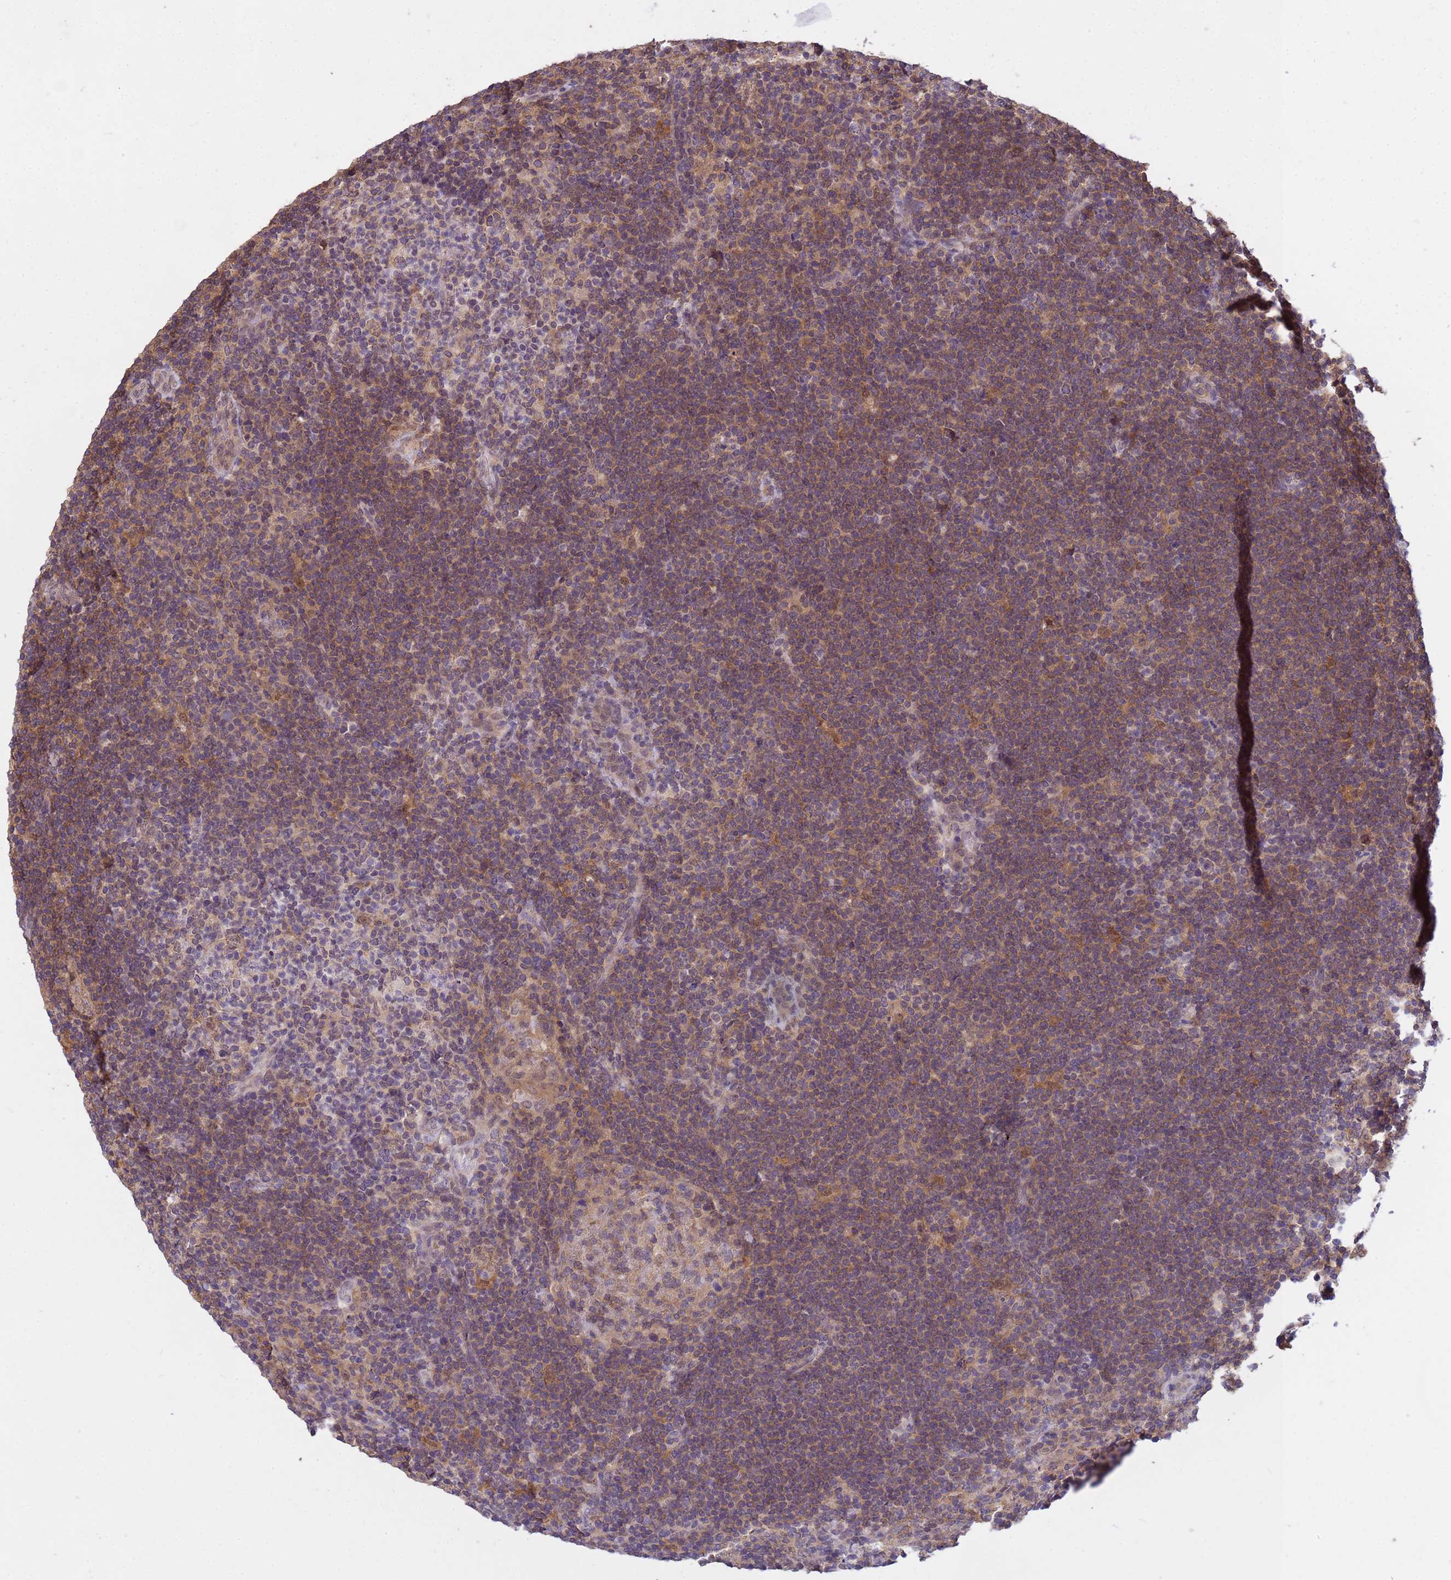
{"staining": {"intensity": "negative", "quantity": "none", "location": "none"}, "tissue": "lymphoma", "cell_type": "Tumor cells", "image_type": "cancer", "snomed": [{"axis": "morphology", "description": "Hodgkin's disease, NOS"}, {"axis": "topography", "description": "Lymph node"}], "caption": "Tumor cells show no significant staining in lymphoma.", "gene": "NPEPPS", "patient": {"sex": "female", "age": 57}}